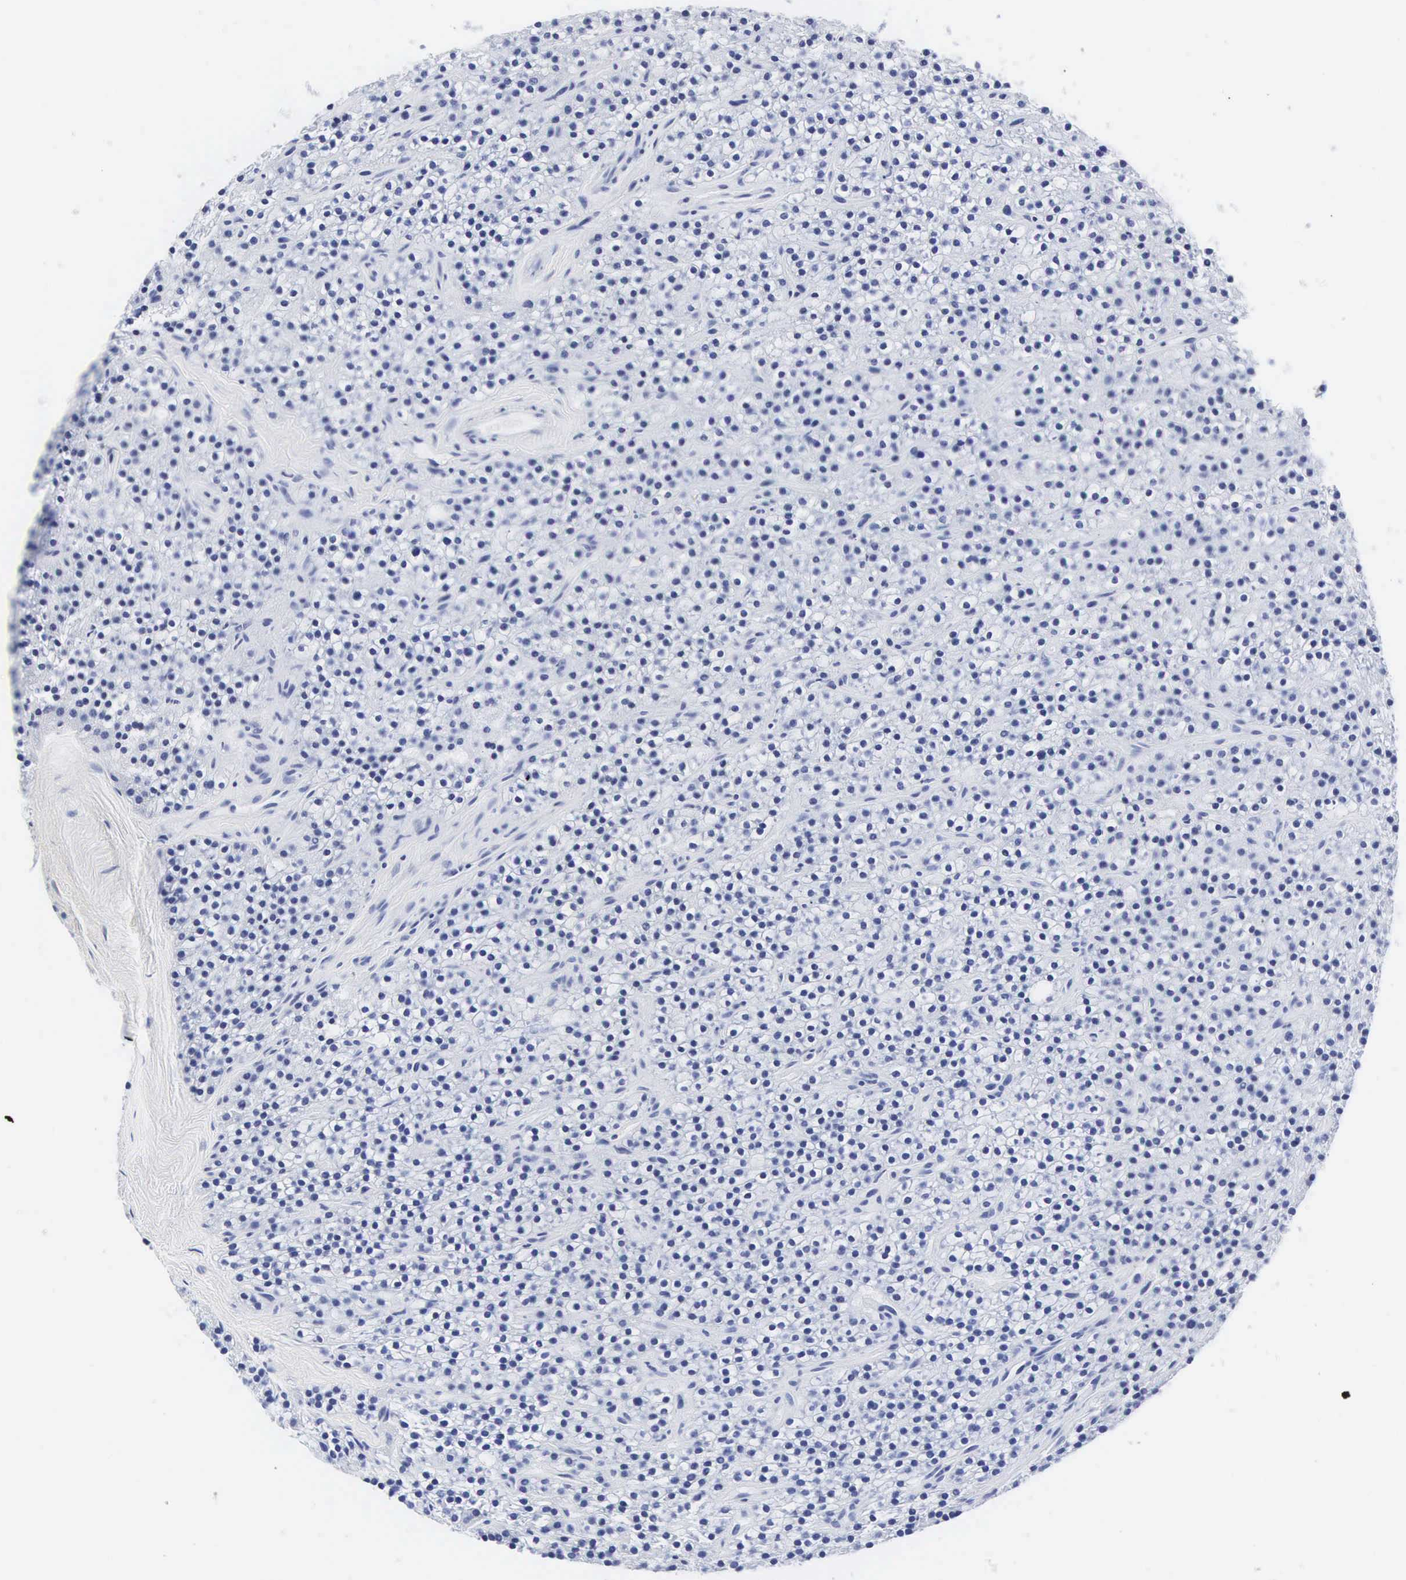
{"staining": {"intensity": "negative", "quantity": "none", "location": "none"}, "tissue": "parathyroid gland", "cell_type": "Glandular cells", "image_type": "normal", "snomed": [{"axis": "morphology", "description": "Normal tissue, NOS"}, {"axis": "topography", "description": "Parathyroid gland"}], "caption": "Immunohistochemistry image of normal parathyroid gland stained for a protein (brown), which displays no staining in glandular cells.", "gene": "INS", "patient": {"sex": "female", "age": 54}}